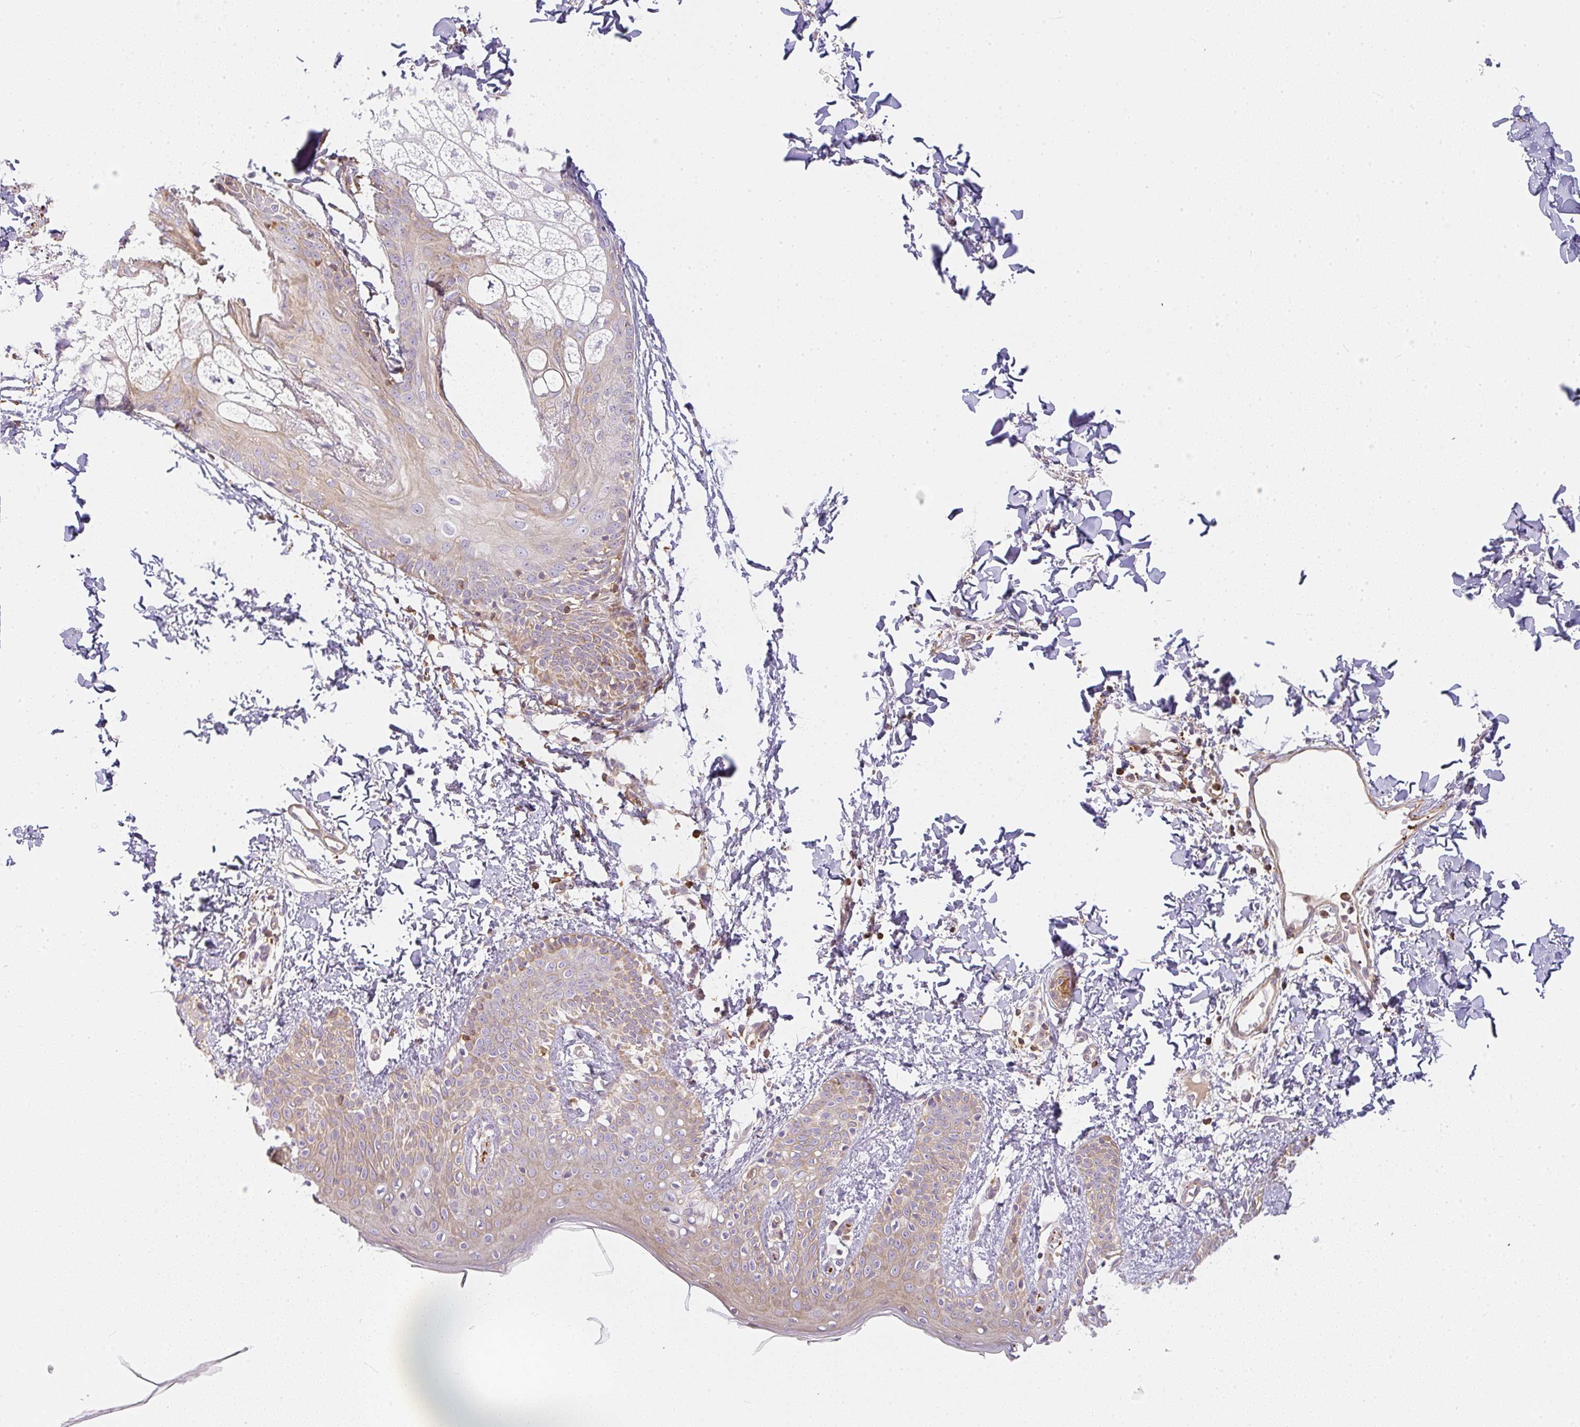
{"staining": {"intensity": "moderate", "quantity": "25%-75%", "location": "cytoplasmic/membranous"}, "tissue": "skin", "cell_type": "Fibroblasts", "image_type": "normal", "snomed": [{"axis": "morphology", "description": "Normal tissue, NOS"}, {"axis": "topography", "description": "Skin"}], "caption": "Immunohistochemical staining of benign human skin reveals medium levels of moderate cytoplasmic/membranous expression in about 25%-75% of fibroblasts. The staining is performed using DAB (3,3'-diaminobenzidine) brown chromogen to label protein expression. The nuclei are counter-stained blue using hematoxylin.", "gene": "SULF1", "patient": {"sex": "male", "age": 16}}